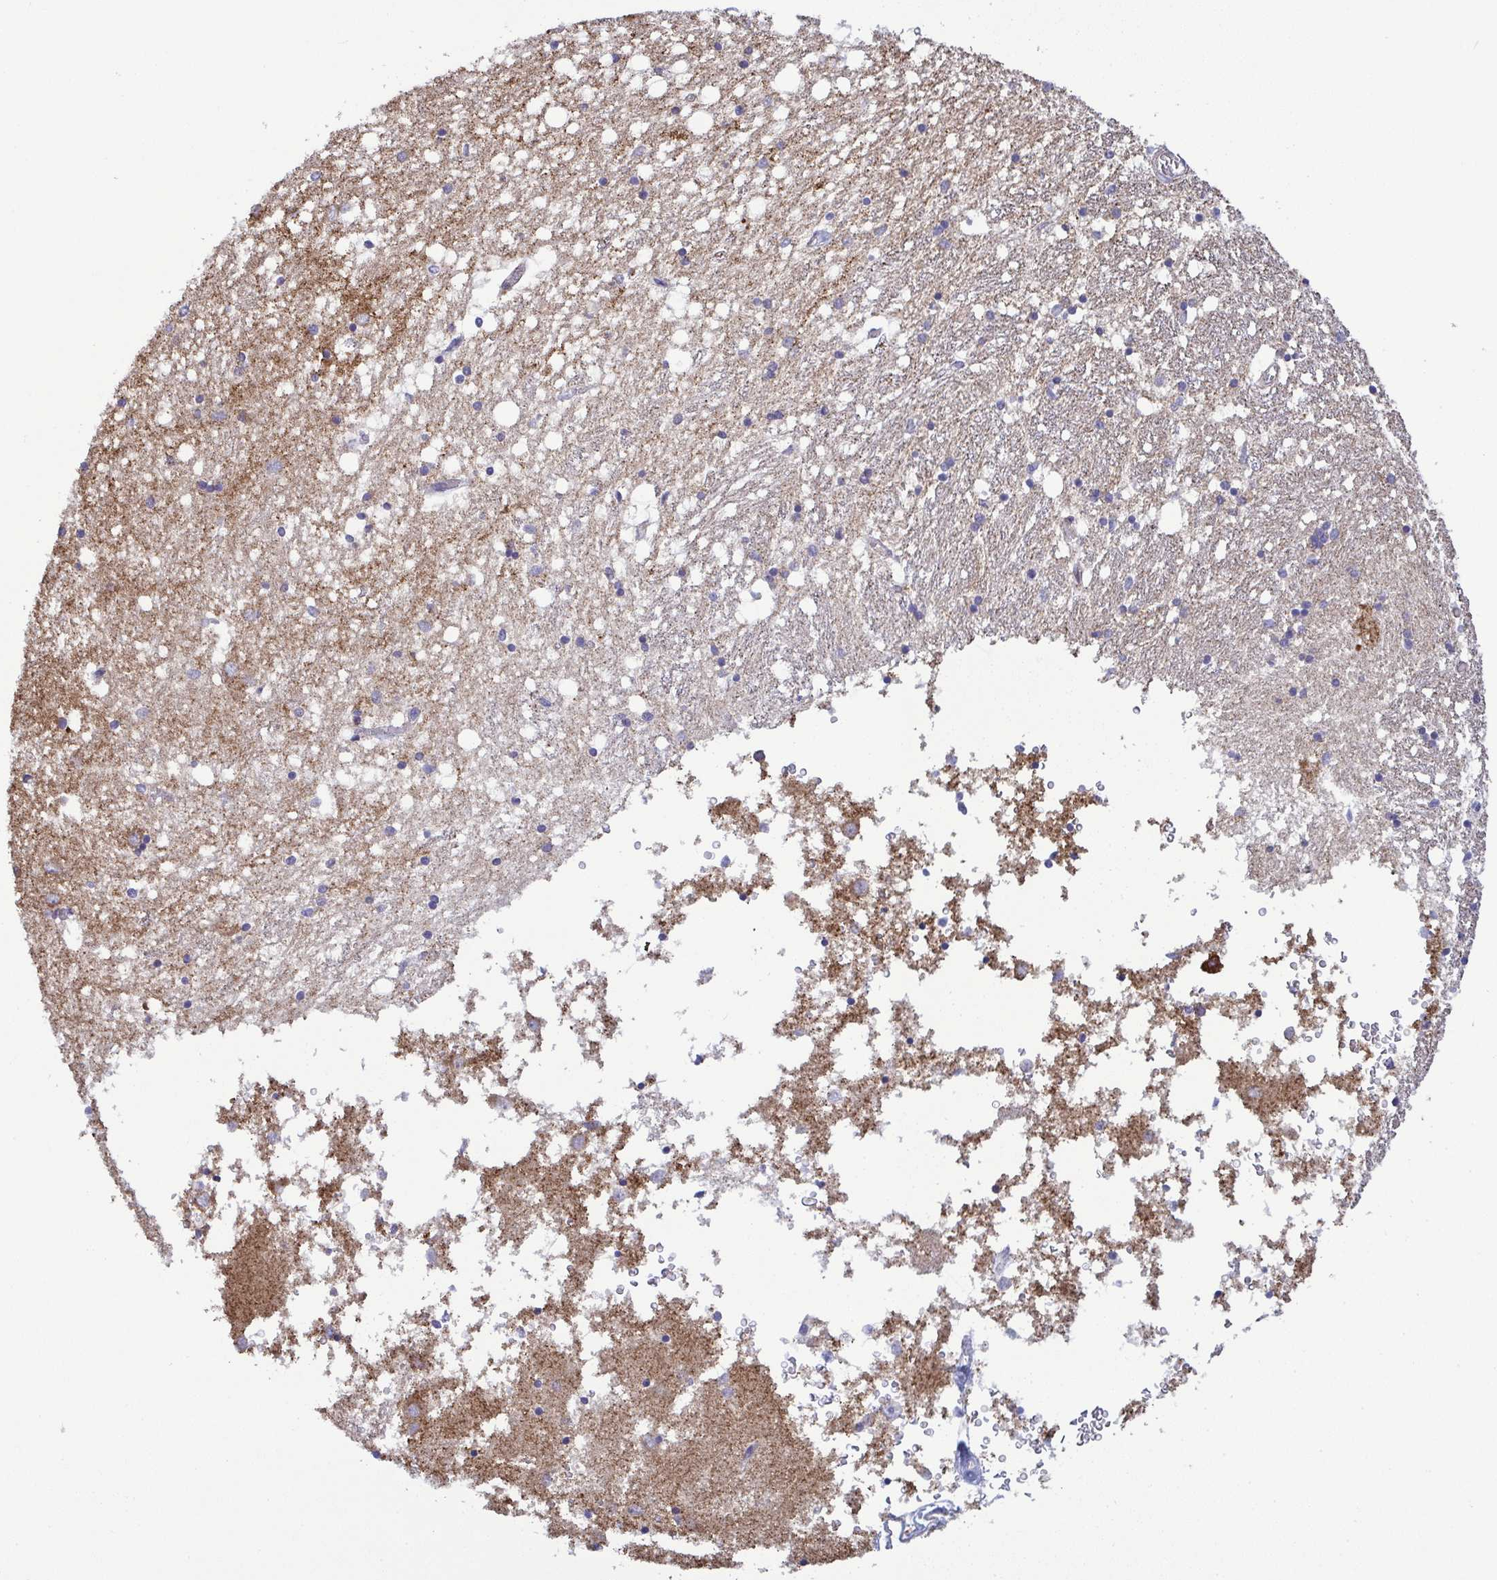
{"staining": {"intensity": "negative", "quantity": "none", "location": "none"}, "tissue": "caudate", "cell_type": "Glial cells", "image_type": "normal", "snomed": [{"axis": "morphology", "description": "Normal tissue, NOS"}, {"axis": "topography", "description": "Lateral ventricle wall"}], "caption": "Human caudate stained for a protein using IHC reveals no expression in glial cells.", "gene": "CSDE1", "patient": {"sex": "male", "age": 70}}